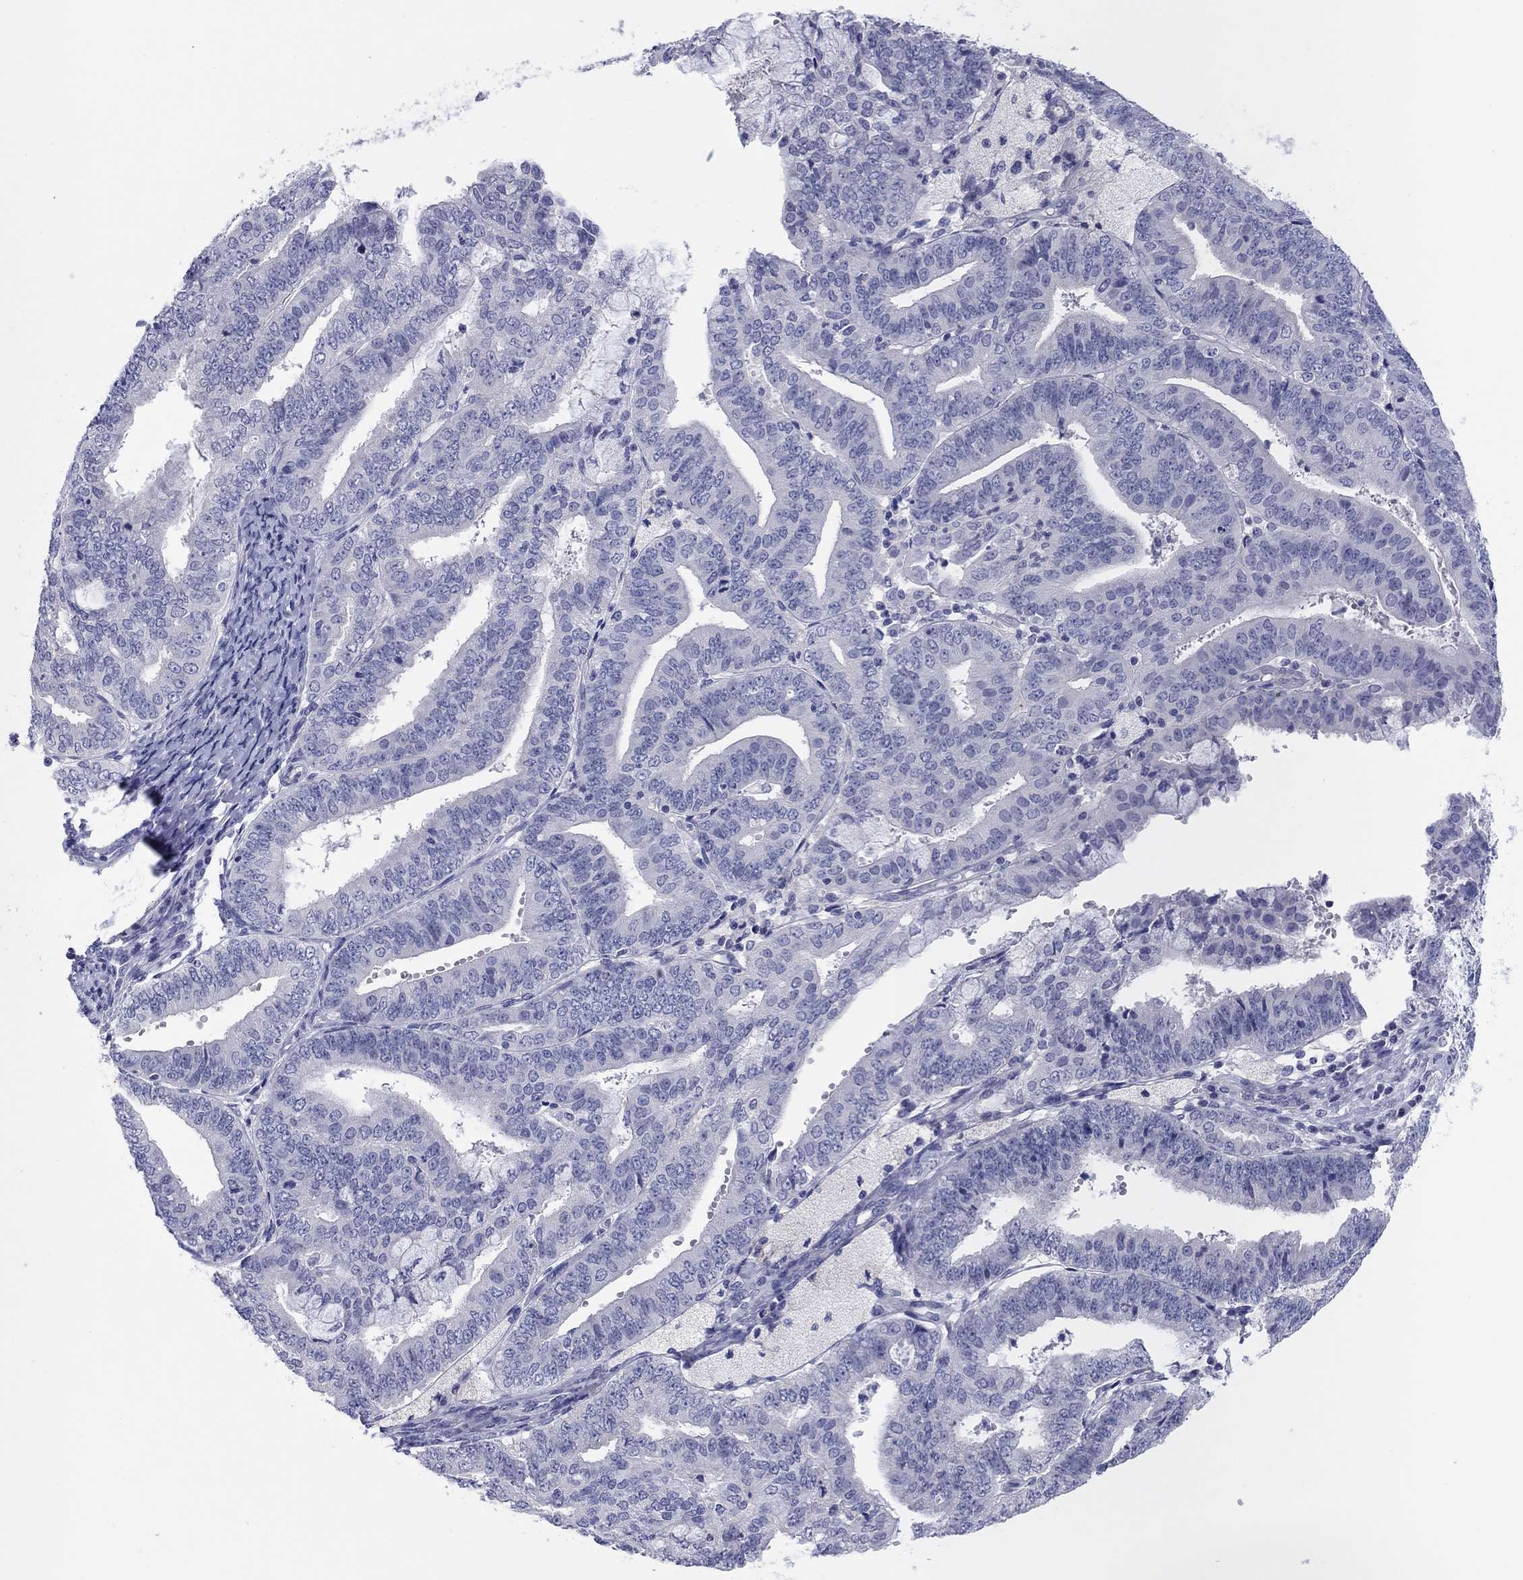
{"staining": {"intensity": "negative", "quantity": "none", "location": "none"}, "tissue": "endometrial cancer", "cell_type": "Tumor cells", "image_type": "cancer", "snomed": [{"axis": "morphology", "description": "Adenocarcinoma, NOS"}, {"axis": "topography", "description": "Endometrium"}], "caption": "Human adenocarcinoma (endometrial) stained for a protein using immunohistochemistry reveals no positivity in tumor cells.", "gene": "CPNE6", "patient": {"sex": "female", "age": 63}}